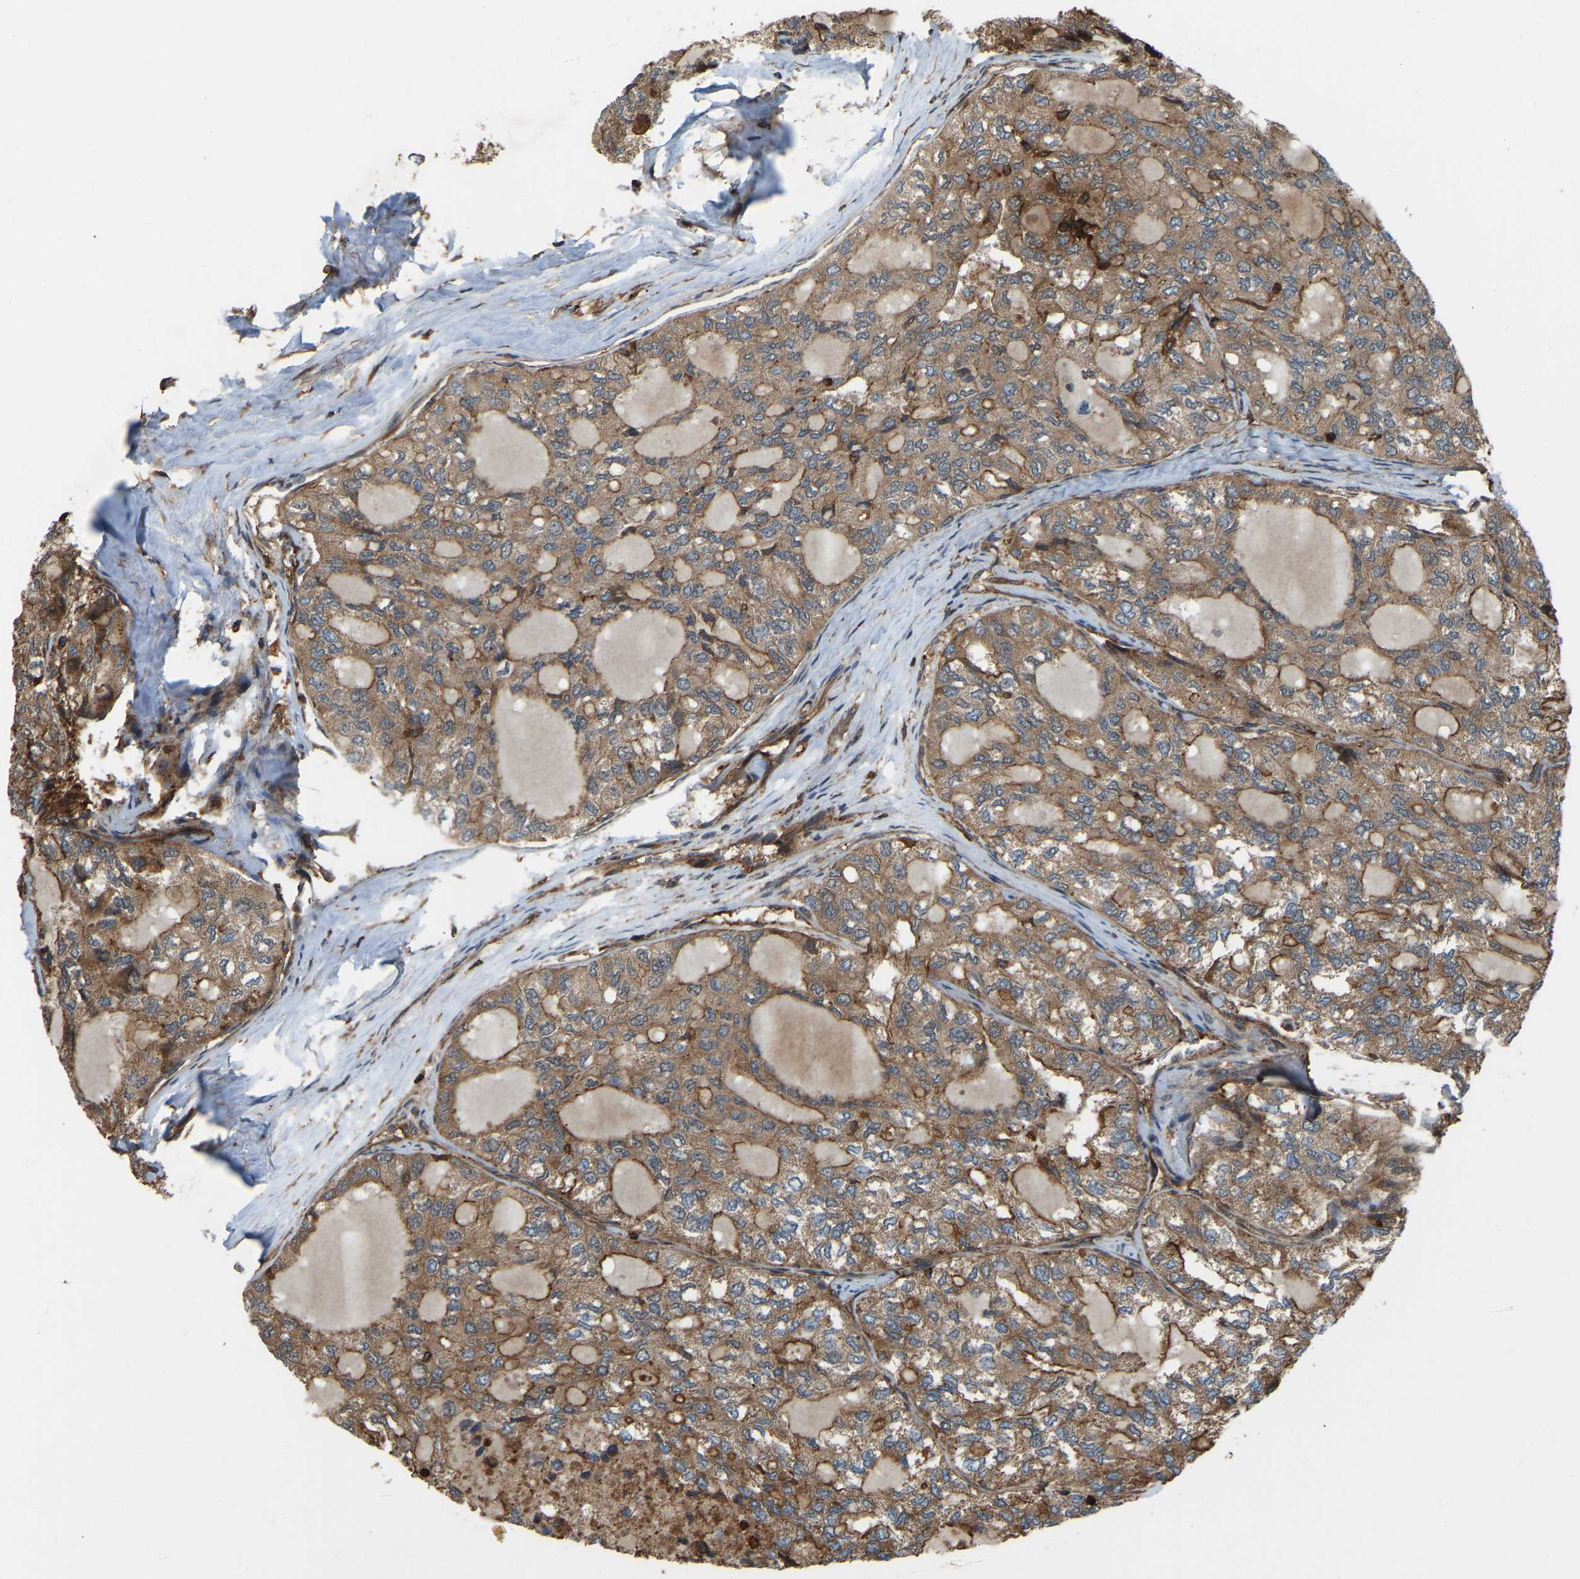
{"staining": {"intensity": "moderate", "quantity": ">75%", "location": "cytoplasmic/membranous"}, "tissue": "thyroid cancer", "cell_type": "Tumor cells", "image_type": "cancer", "snomed": [{"axis": "morphology", "description": "Follicular adenoma carcinoma, NOS"}, {"axis": "topography", "description": "Thyroid gland"}], "caption": "Immunohistochemical staining of human thyroid follicular adenoma carcinoma exhibits medium levels of moderate cytoplasmic/membranous protein positivity in approximately >75% of tumor cells.", "gene": "SAMD9L", "patient": {"sex": "male", "age": 75}}